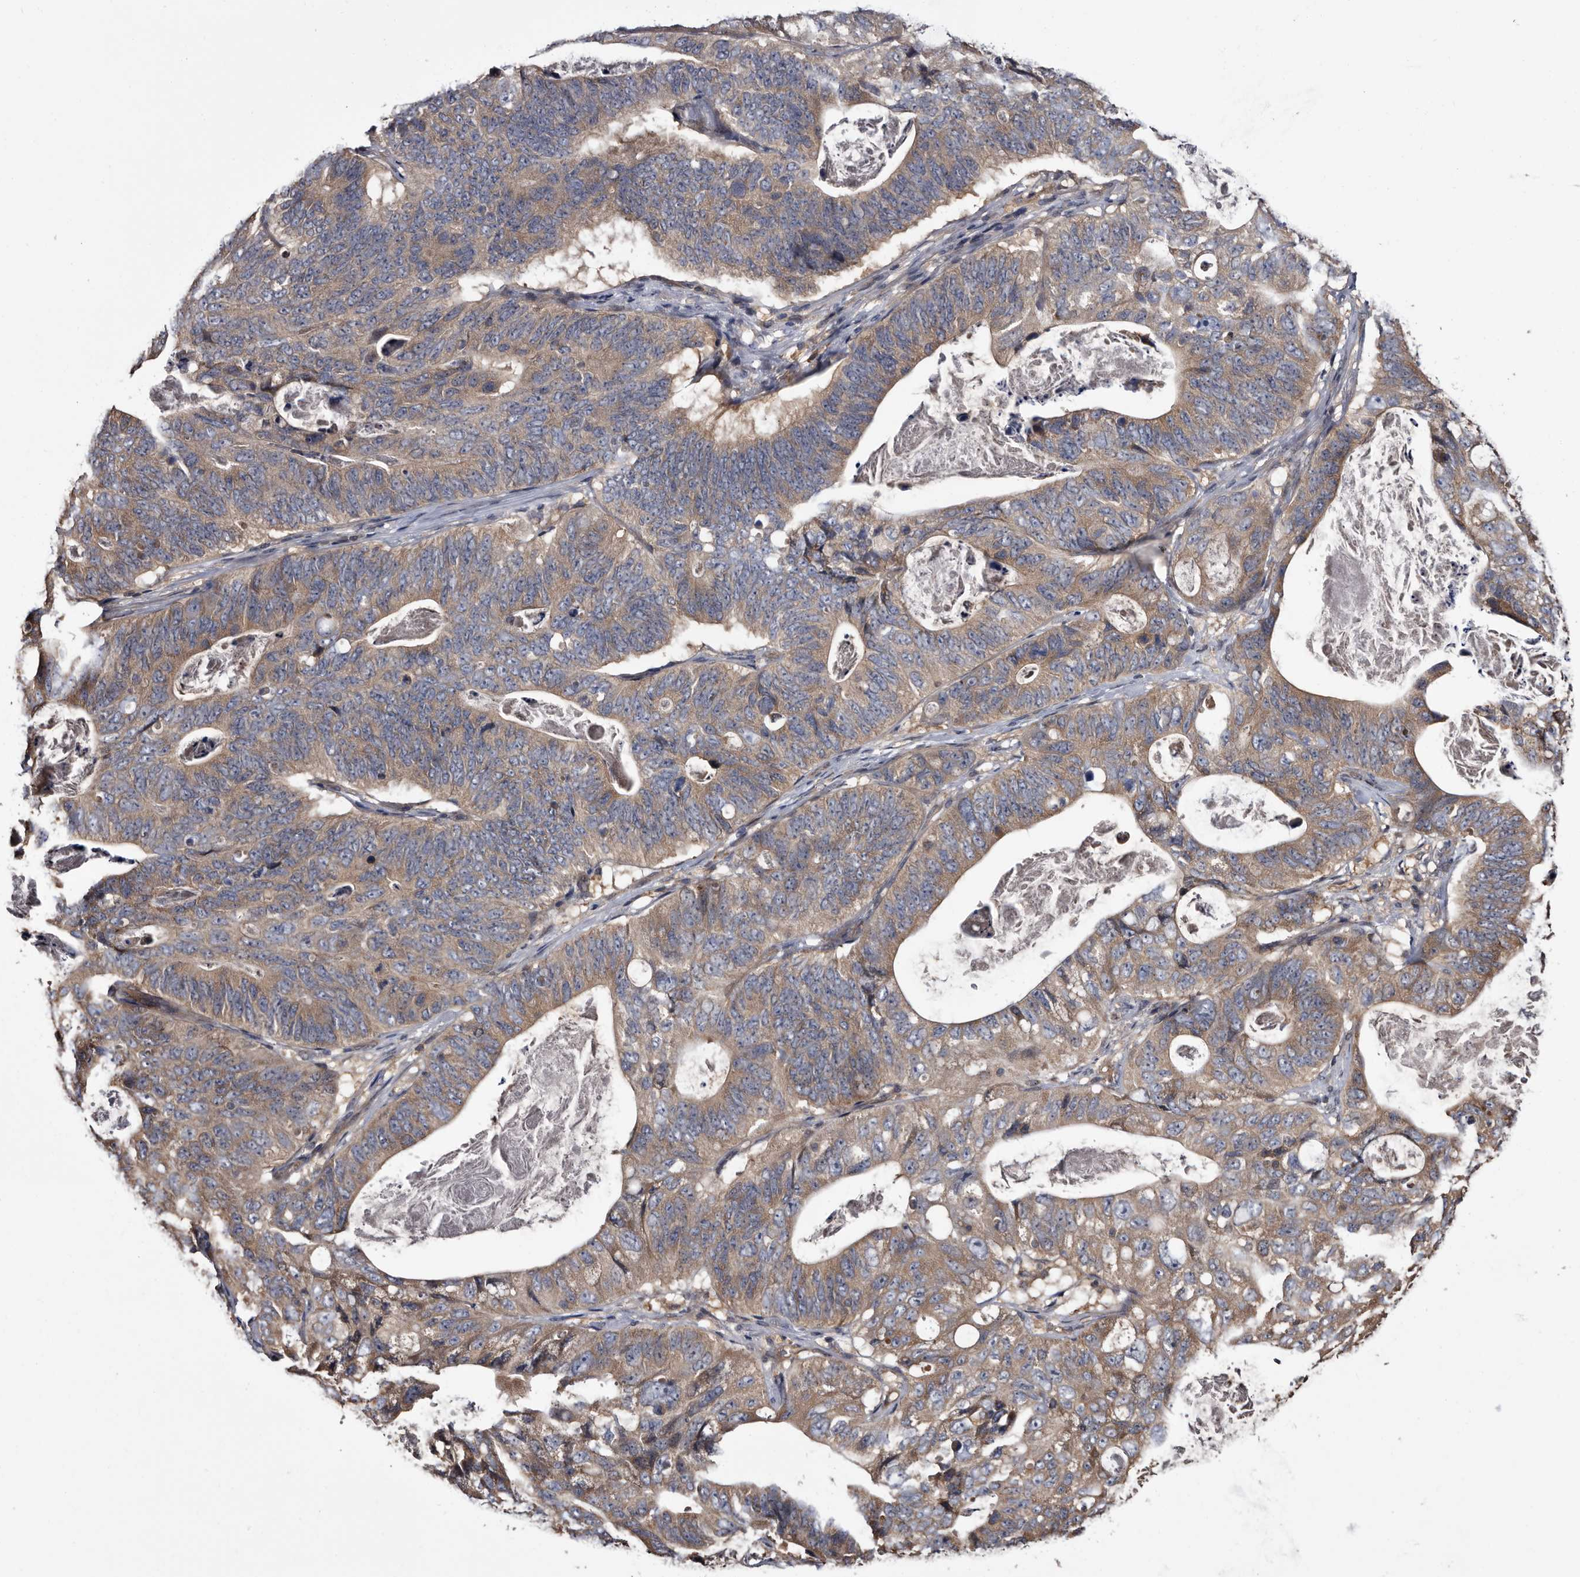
{"staining": {"intensity": "moderate", "quantity": ">75%", "location": "cytoplasmic/membranous"}, "tissue": "stomach cancer", "cell_type": "Tumor cells", "image_type": "cancer", "snomed": [{"axis": "morphology", "description": "Normal tissue, NOS"}, {"axis": "morphology", "description": "Adenocarcinoma, NOS"}, {"axis": "topography", "description": "Stomach"}], "caption": "There is medium levels of moderate cytoplasmic/membranous expression in tumor cells of stomach cancer, as demonstrated by immunohistochemical staining (brown color).", "gene": "TTI2", "patient": {"sex": "female", "age": 89}}